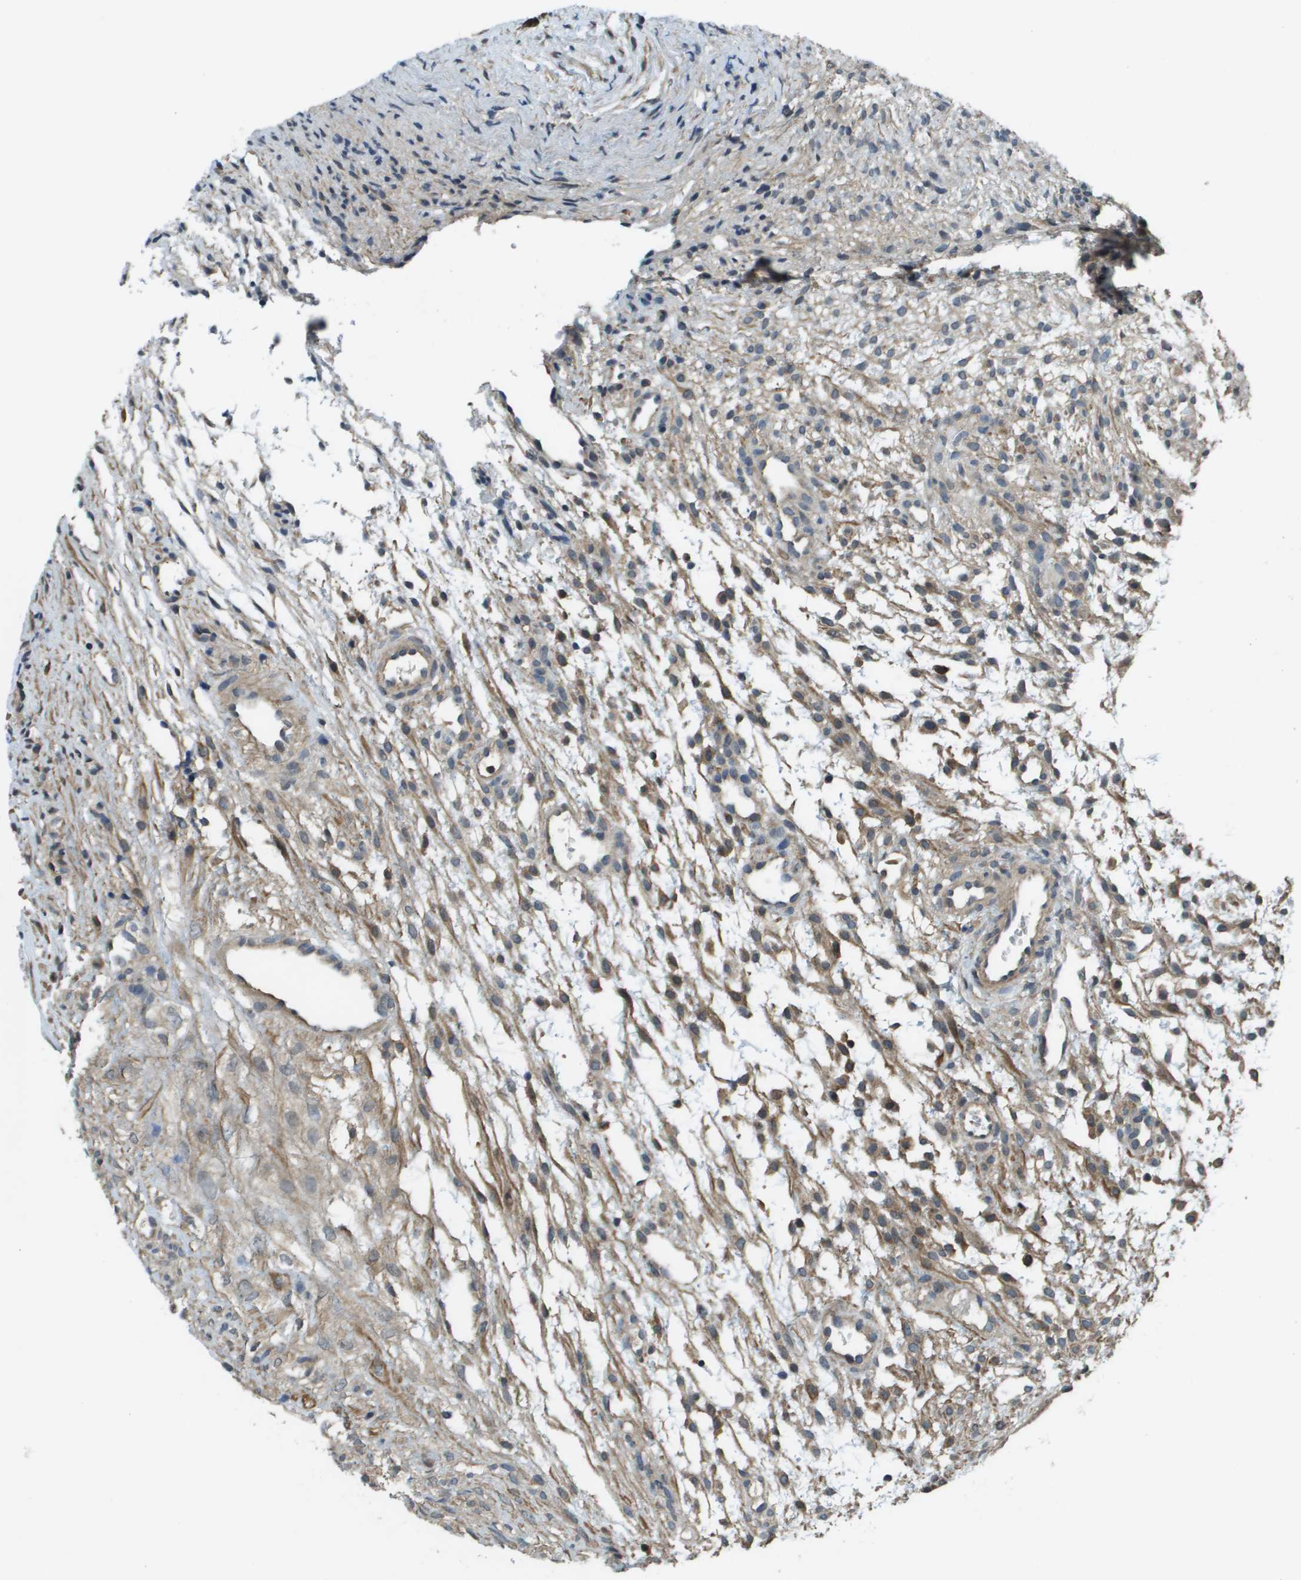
{"staining": {"intensity": "moderate", "quantity": "25%-75%", "location": "cytoplasmic/membranous"}, "tissue": "ovary", "cell_type": "Follicle cells", "image_type": "normal", "snomed": [{"axis": "morphology", "description": "Normal tissue, NOS"}, {"axis": "morphology", "description": "Cyst, NOS"}, {"axis": "topography", "description": "Ovary"}], "caption": "Protein analysis of normal ovary demonstrates moderate cytoplasmic/membranous expression in approximately 25%-75% of follicle cells.", "gene": "CDKN2C", "patient": {"sex": "female", "age": 18}}